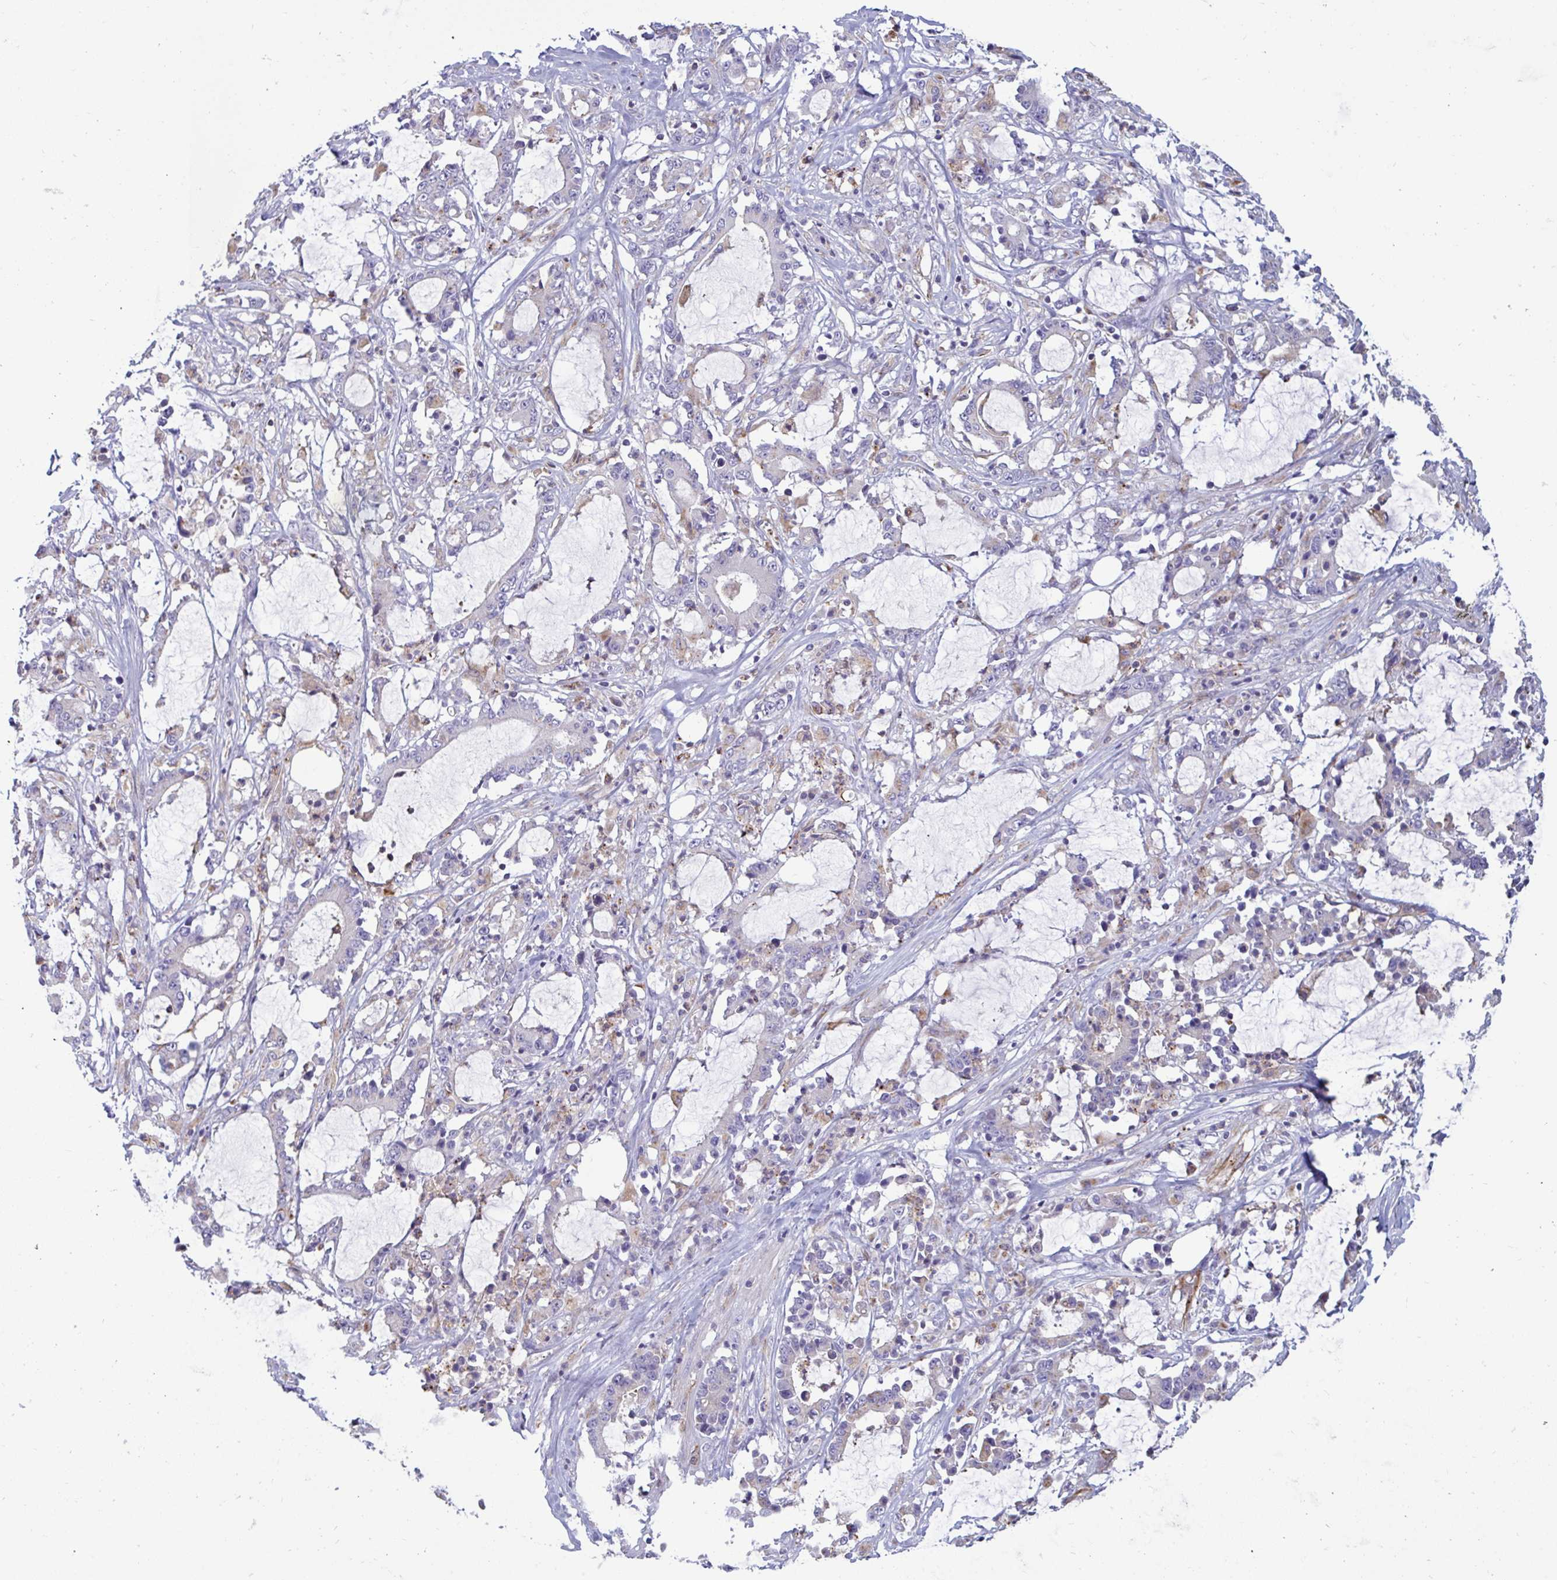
{"staining": {"intensity": "negative", "quantity": "none", "location": "none"}, "tissue": "stomach cancer", "cell_type": "Tumor cells", "image_type": "cancer", "snomed": [{"axis": "morphology", "description": "Adenocarcinoma, NOS"}, {"axis": "topography", "description": "Stomach, upper"}], "caption": "This is a image of immunohistochemistry (IHC) staining of stomach cancer, which shows no expression in tumor cells.", "gene": "SLC9A6", "patient": {"sex": "male", "age": 68}}